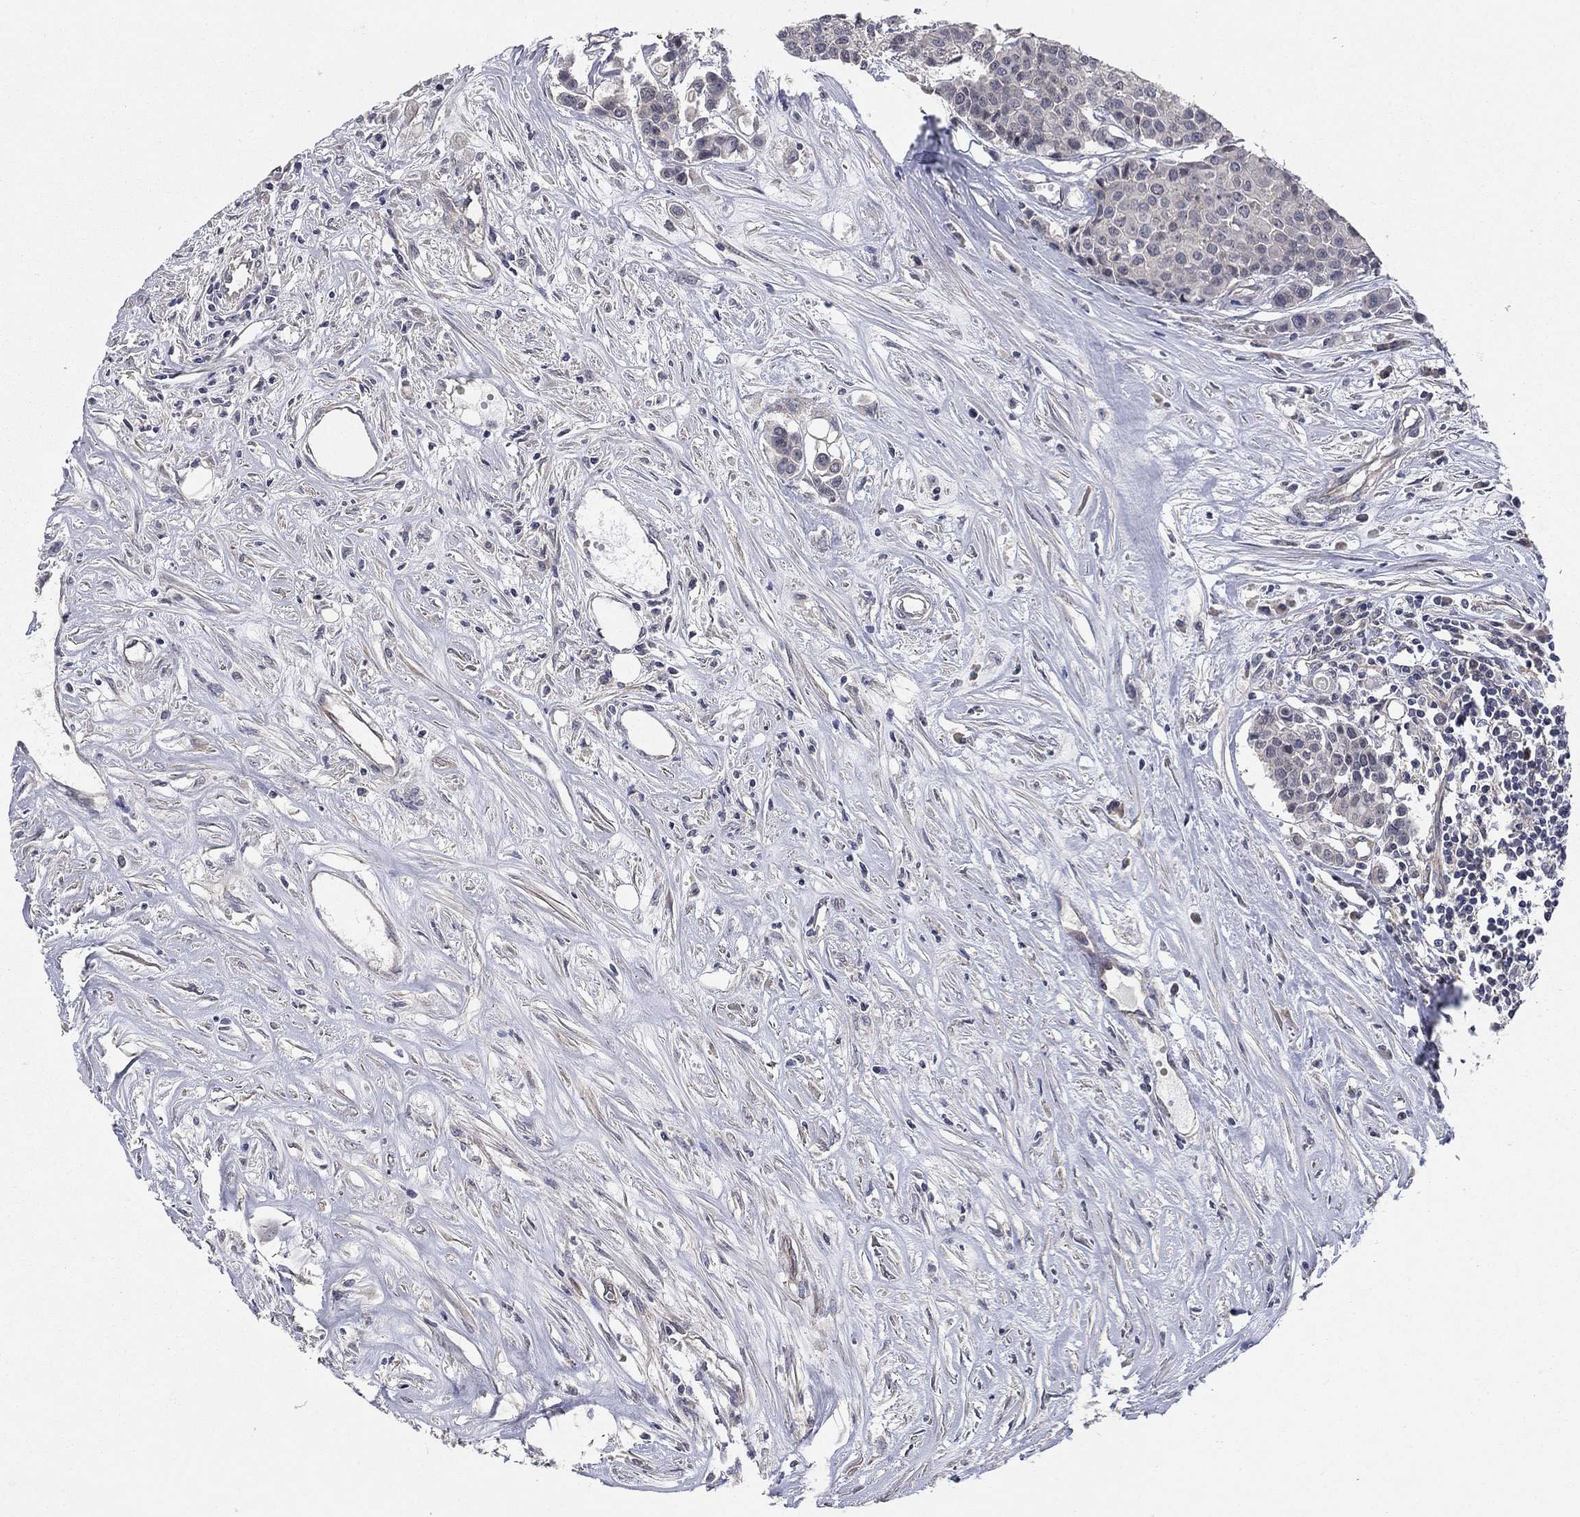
{"staining": {"intensity": "negative", "quantity": "none", "location": "none"}, "tissue": "carcinoid", "cell_type": "Tumor cells", "image_type": "cancer", "snomed": [{"axis": "morphology", "description": "Carcinoid, malignant, NOS"}, {"axis": "topography", "description": "Colon"}], "caption": "Immunohistochemistry (IHC) of human malignant carcinoid reveals no staining in tumor cells.", "gene": "WASF3", "patient": {"sex": "male", "age": 81}}